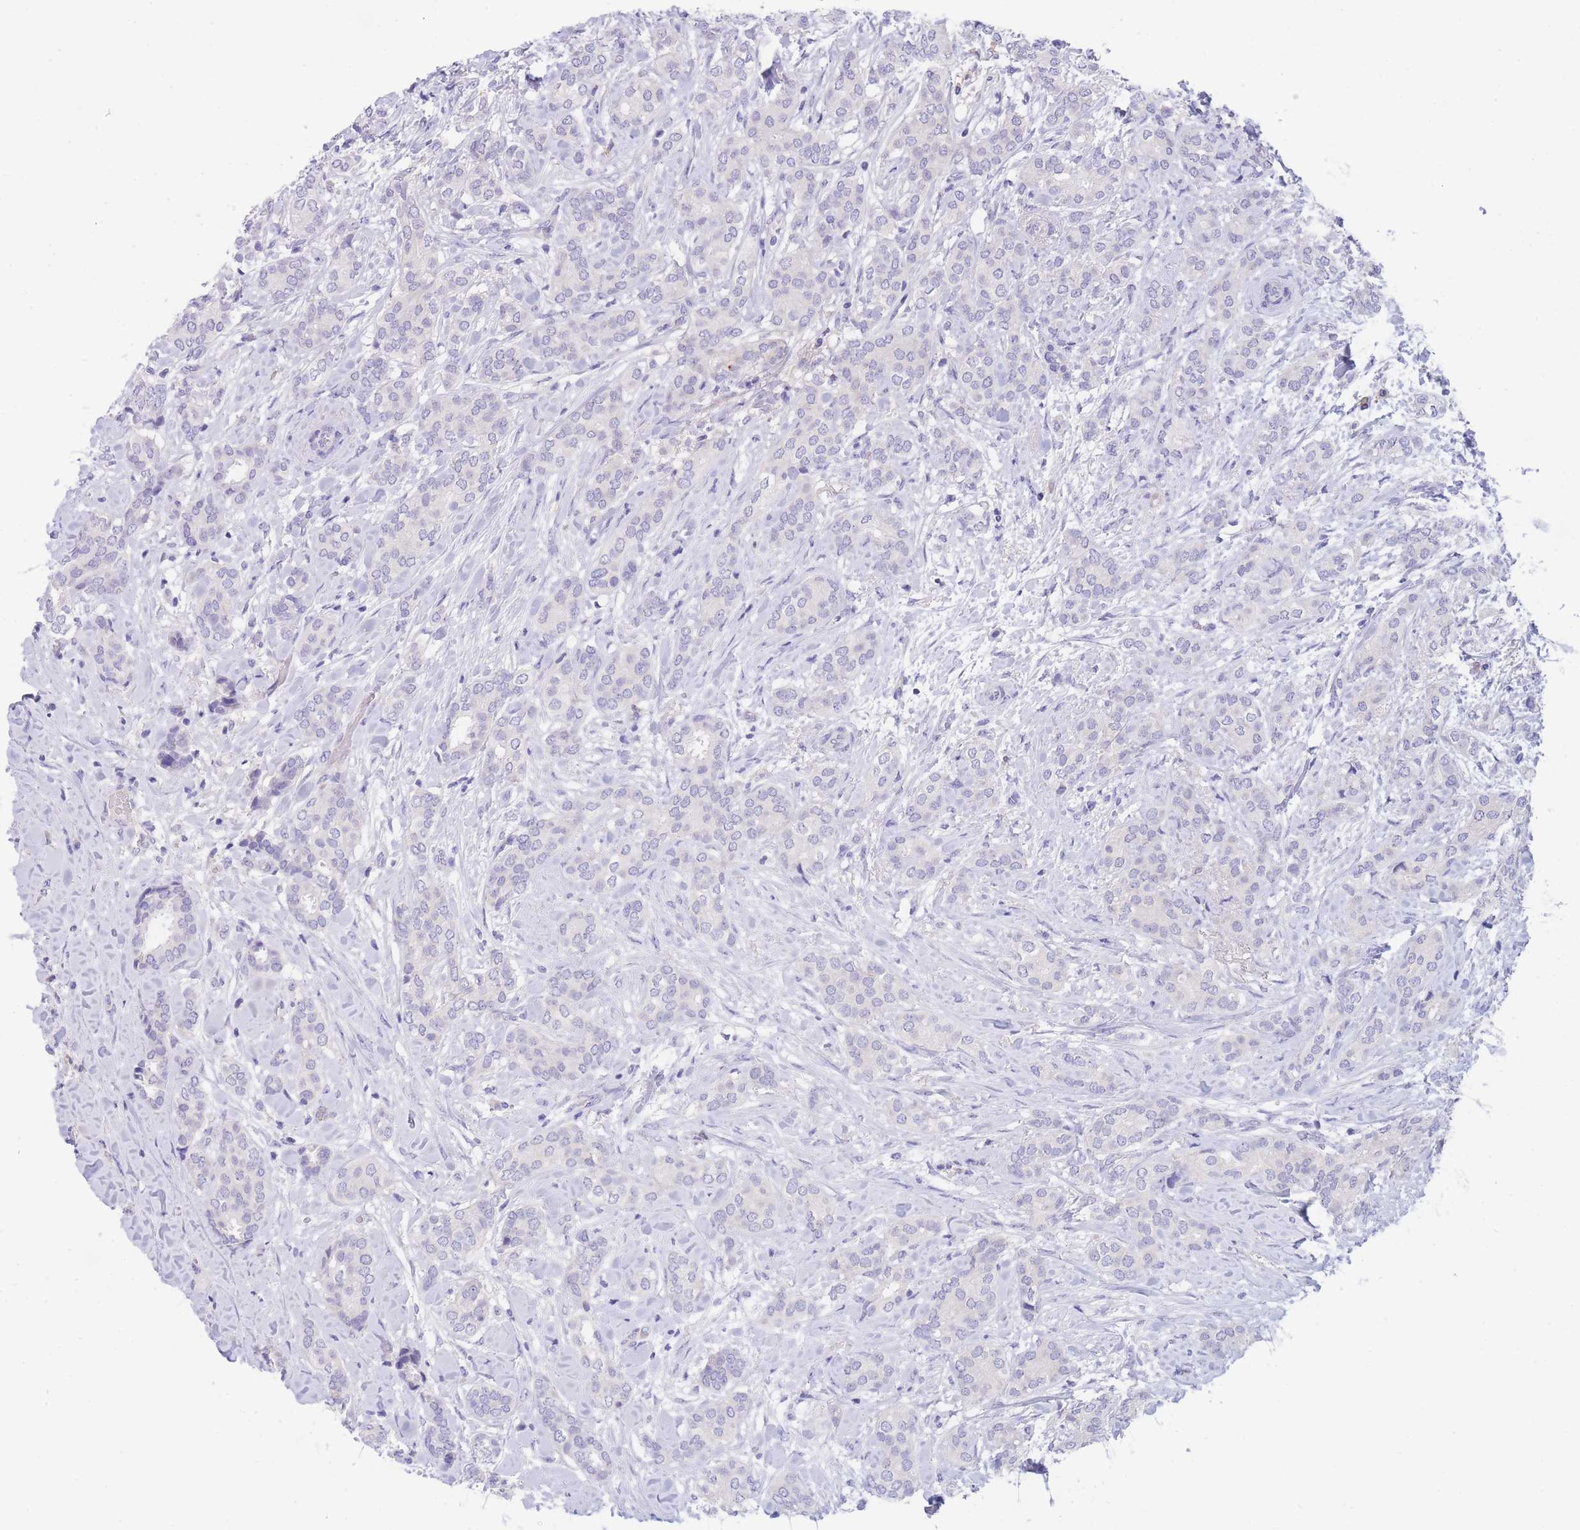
{"staining": {"intensity": "negative", "quantity": "none", "location": "none"}, "tissue": "breast cancer", "cell_type": "Tumor cells", "image_type": "cancer", "snomed": [{"axis": "morphology", "description": "Duct carcinoma"}, {"axis": "topography", "description": "Breast"}], "caption": "Human invasive ductal carcinoma (breast) stained for a protein using immunohistochemistry exhibits no expression in tumor cells.", "gene": "PCDHB3", "patient": {"sex": "female", "age": 73}}